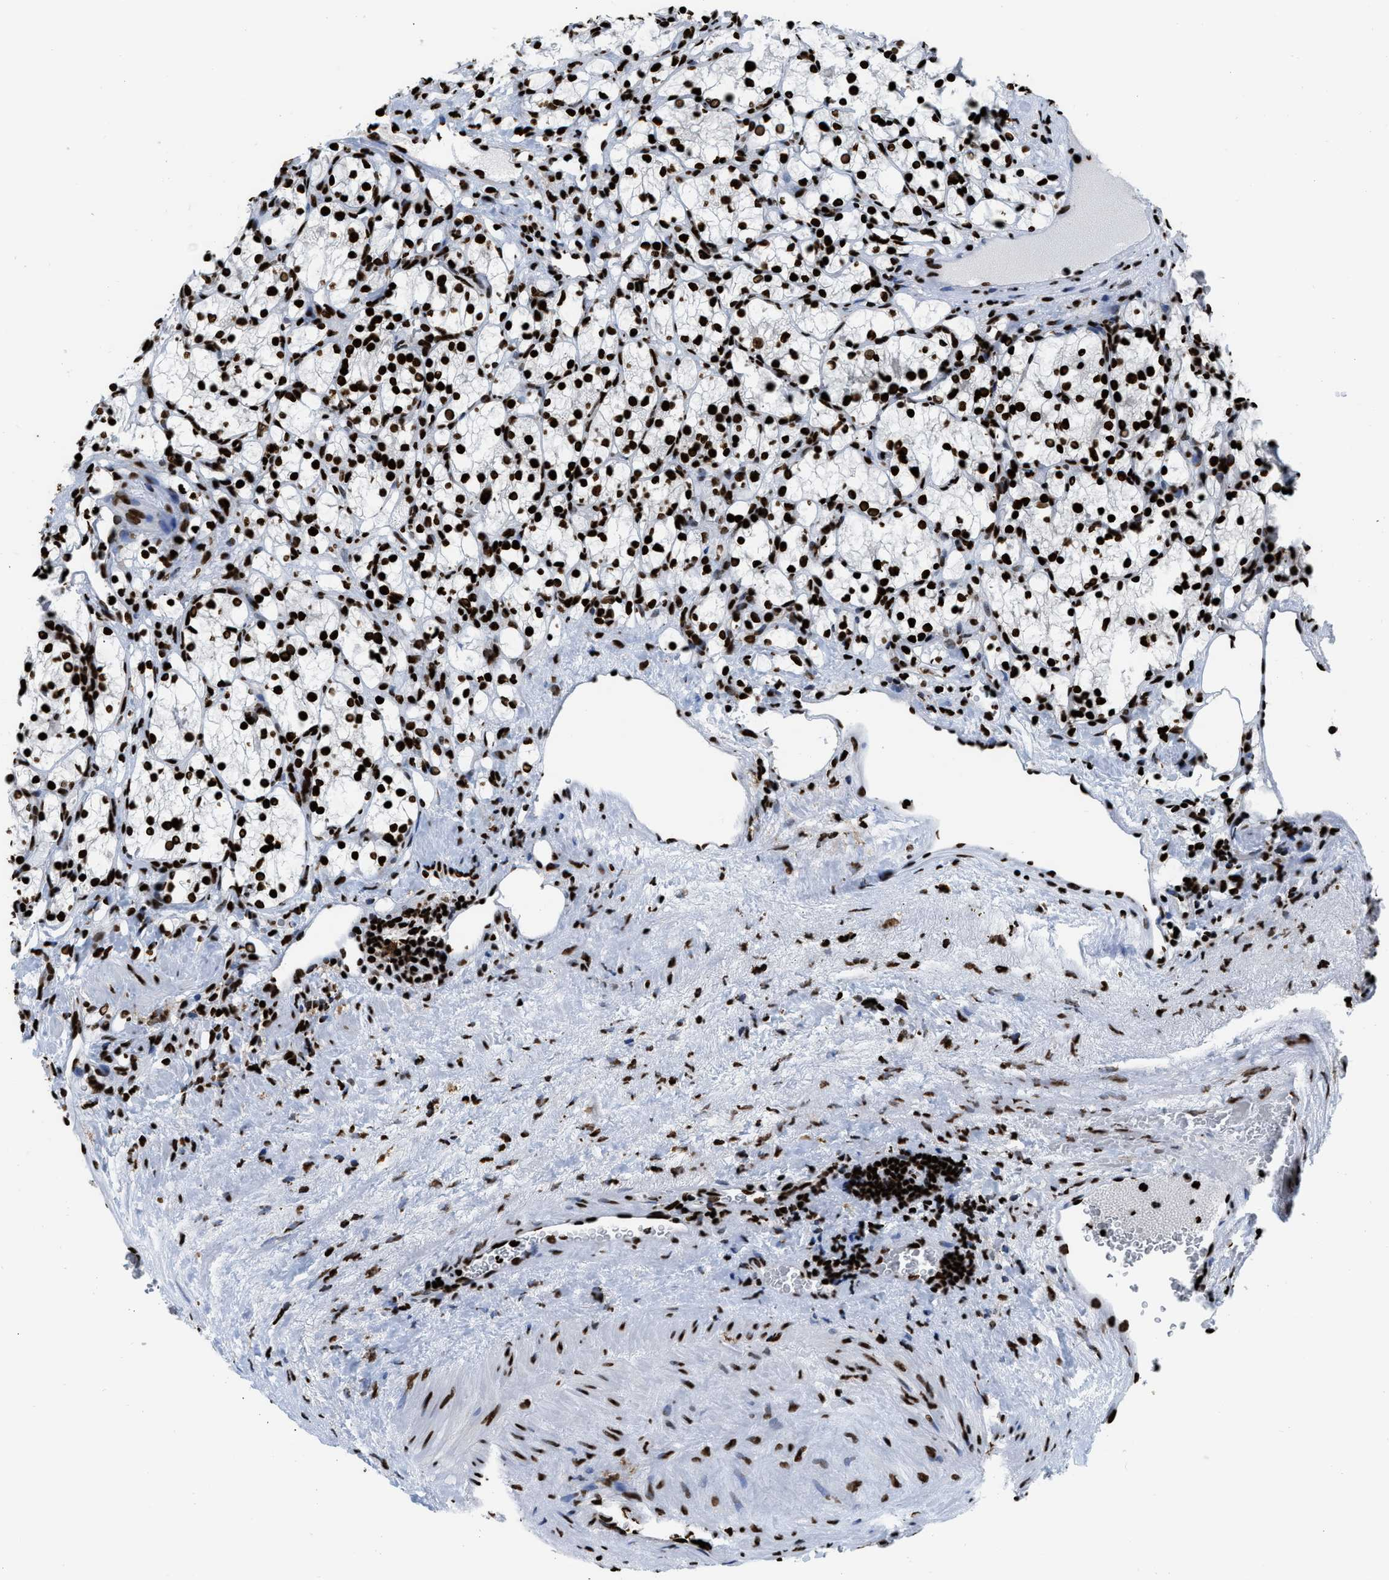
{"staining": {"intensity": "strong", "quantity": ">75%", "location": "nuclear"}, "tissue": "renal cancer", "cell_type": "Tumor cells", "image_type": "cancer", "snomed": [{"axis": "morphology", "description": "Adenocarcinoma, NOS"}, {"axis": "topography", "description": "Kidney"}], "caption": "Immunohistochemistry (IHC) micrograph of human adenocarcinoma (renal) stained for a protein (brown), which demonstrates high levels of strong nuclear staining in about >75% of tumor cells.", "gene": "HNRNPM", "patient": {"sex": "female", "age": 69}}